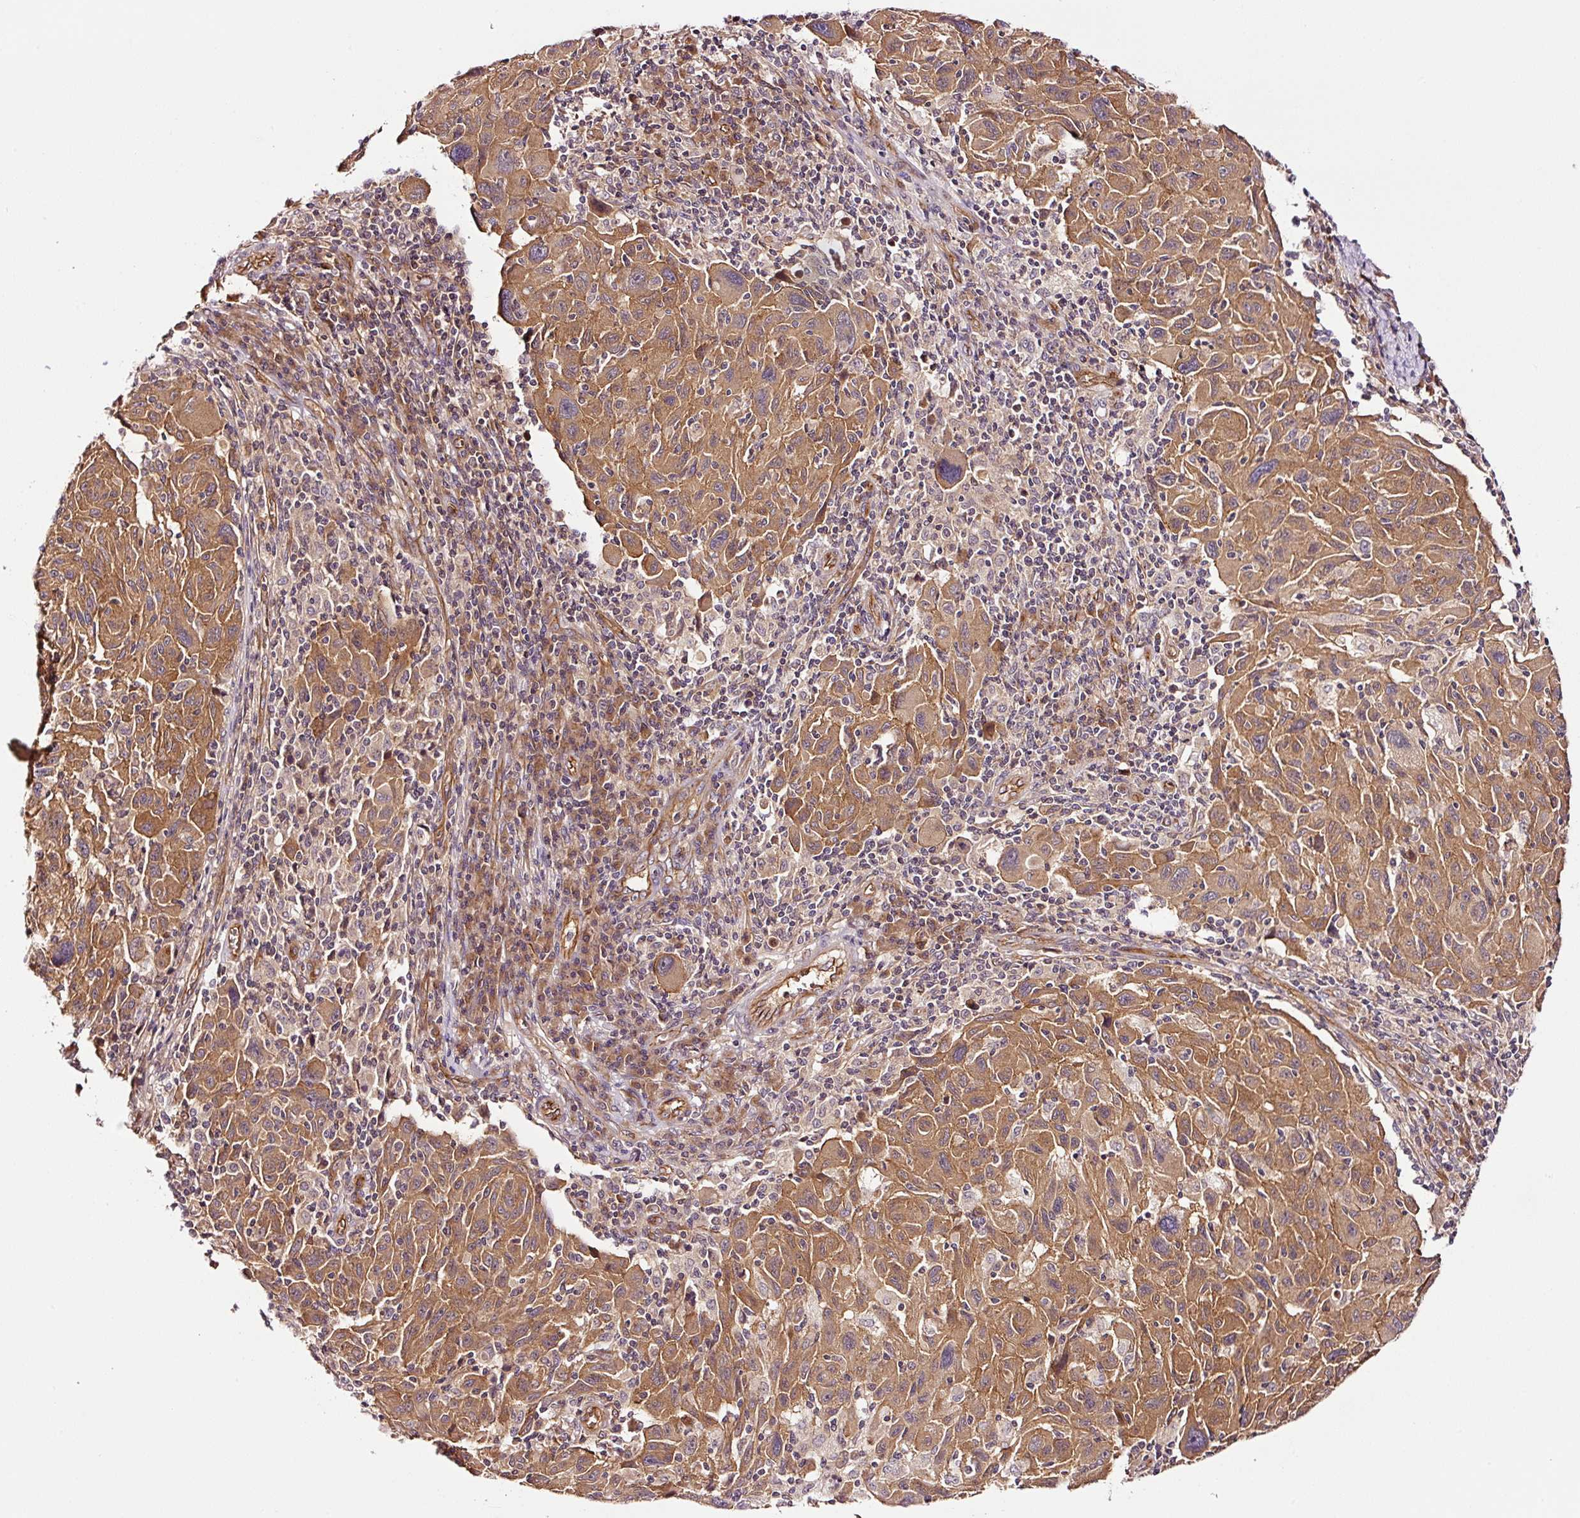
{"staining": {"intensity": "moderate", "quantity": ">75%", "location": "cytoplasmic/membranous"}, "tissue": "melanoma", "cell_type": "Tumor cells", "image_type": "cancer", "snomed": [{"axis": "morphology", "description": "Malignant melanoma, NOS"}, {"axis": "topography", "description": "Skin"}], "caption": "Immunohistochemical staining of human malignant melanoma demonstrates medium levels of moderate cytoplasmic/membranous protein staining in about >75% of tumor cells.", "gene": "METAP1", "patient": {"sex": "male", "age": 53}}